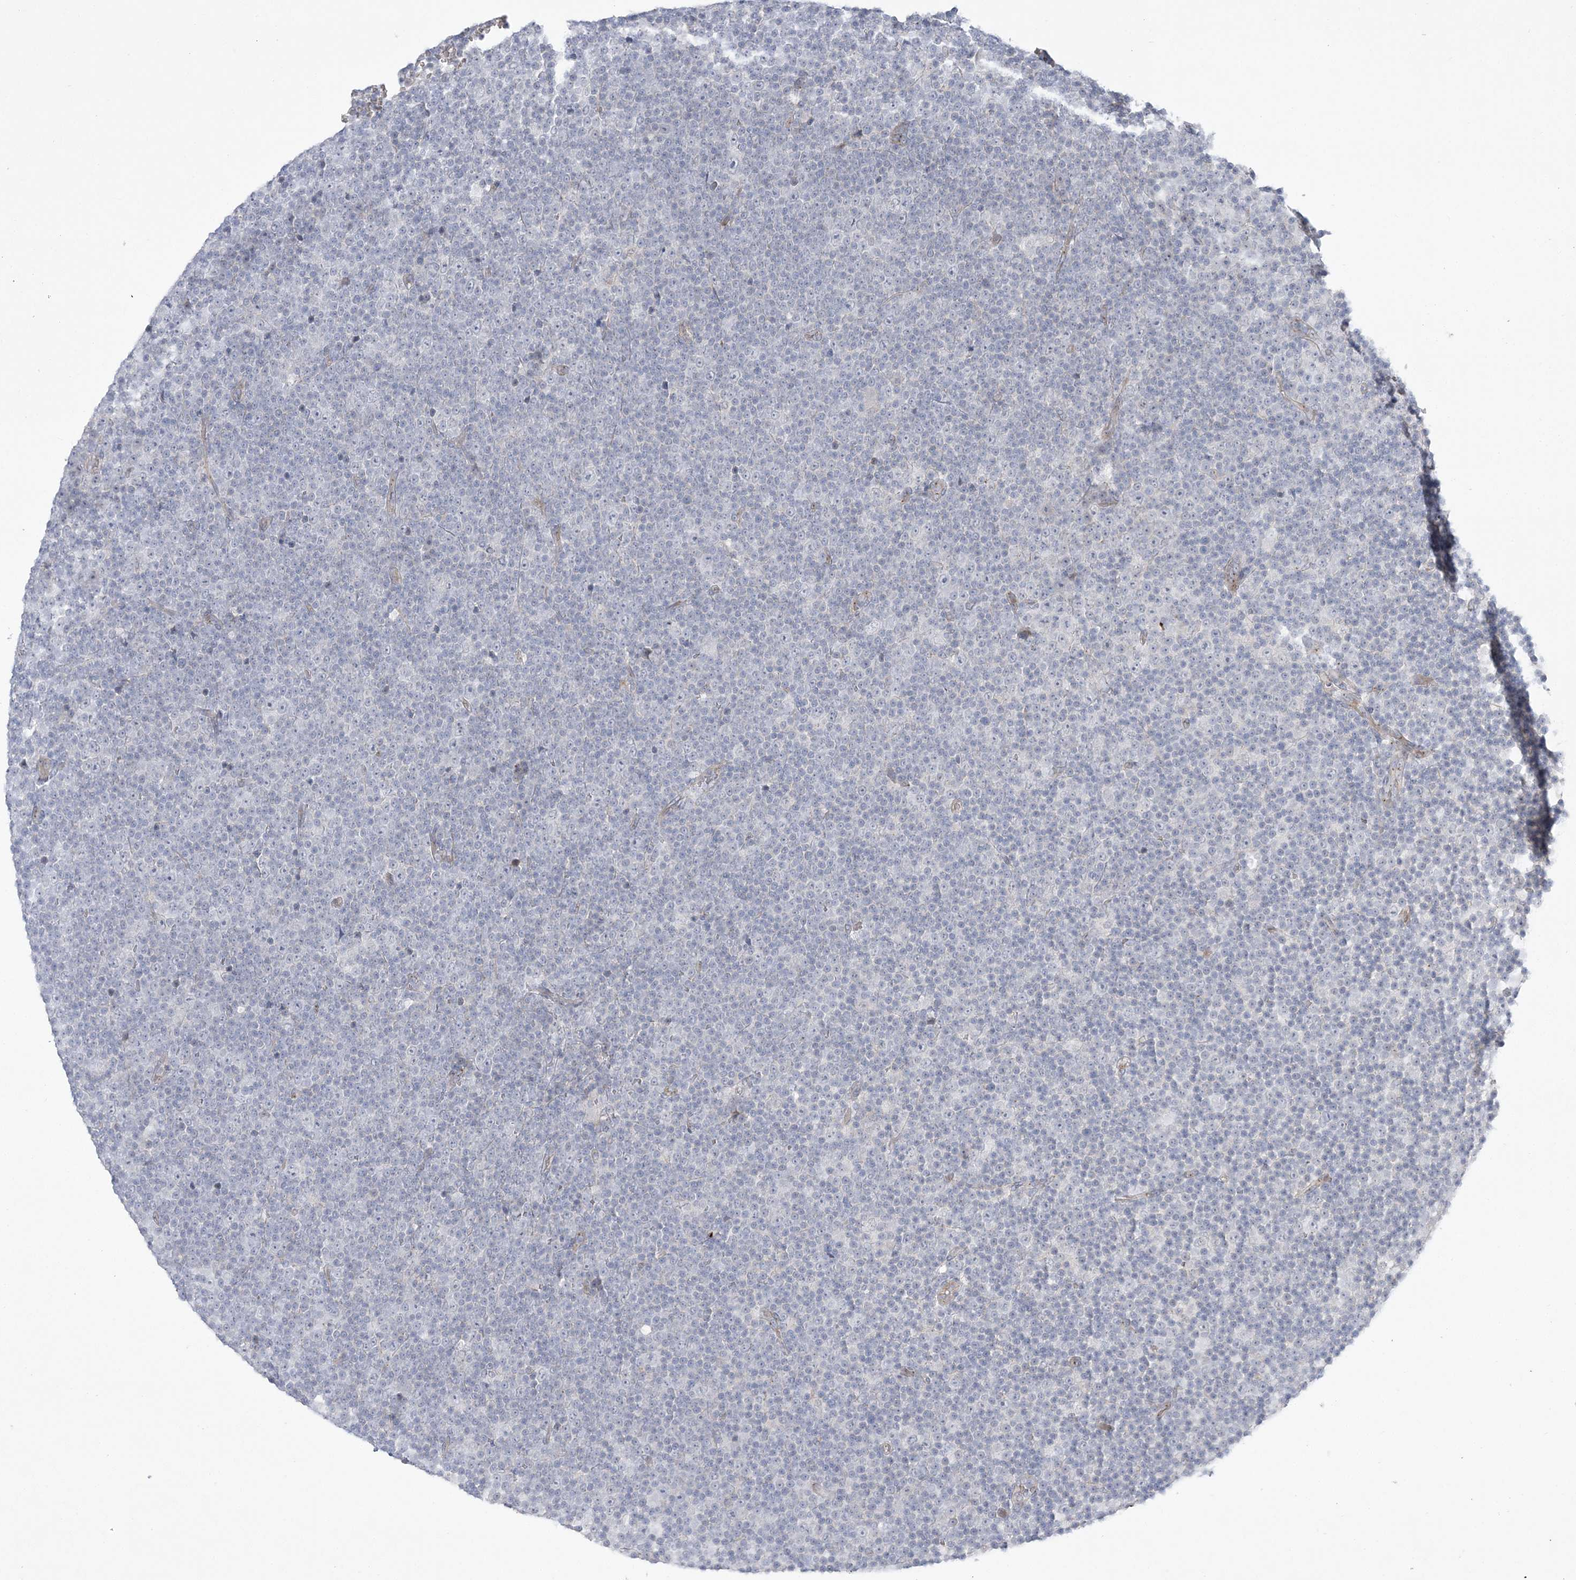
{"staining": {"intensity": "negative", "quantity": "none", "location": "none"}, "tissue": "lymphoma", "cell_type": "Tumor cells", "image_type": "cancer", "snomed": [{"axis": "morphology", "description": "Malignant lymphoma, non-Hodgkin's type, Low grade"}, {"axis": "topography", "description": "Lymph node"}], "caption": "A micrograph of human low-grade malignant lymphoma, non-Hodgkin's type is negative for staining in tumor cells. The staining was performed using DAB (3,3'-diaminobenzidine) to visualize the protein expression in brown, while the nuclei were stained in blue with hematoxylin (Magnification: 20x).", "gene": "ADAMTS12", "patient": {"sex": "female", "age": 67}}